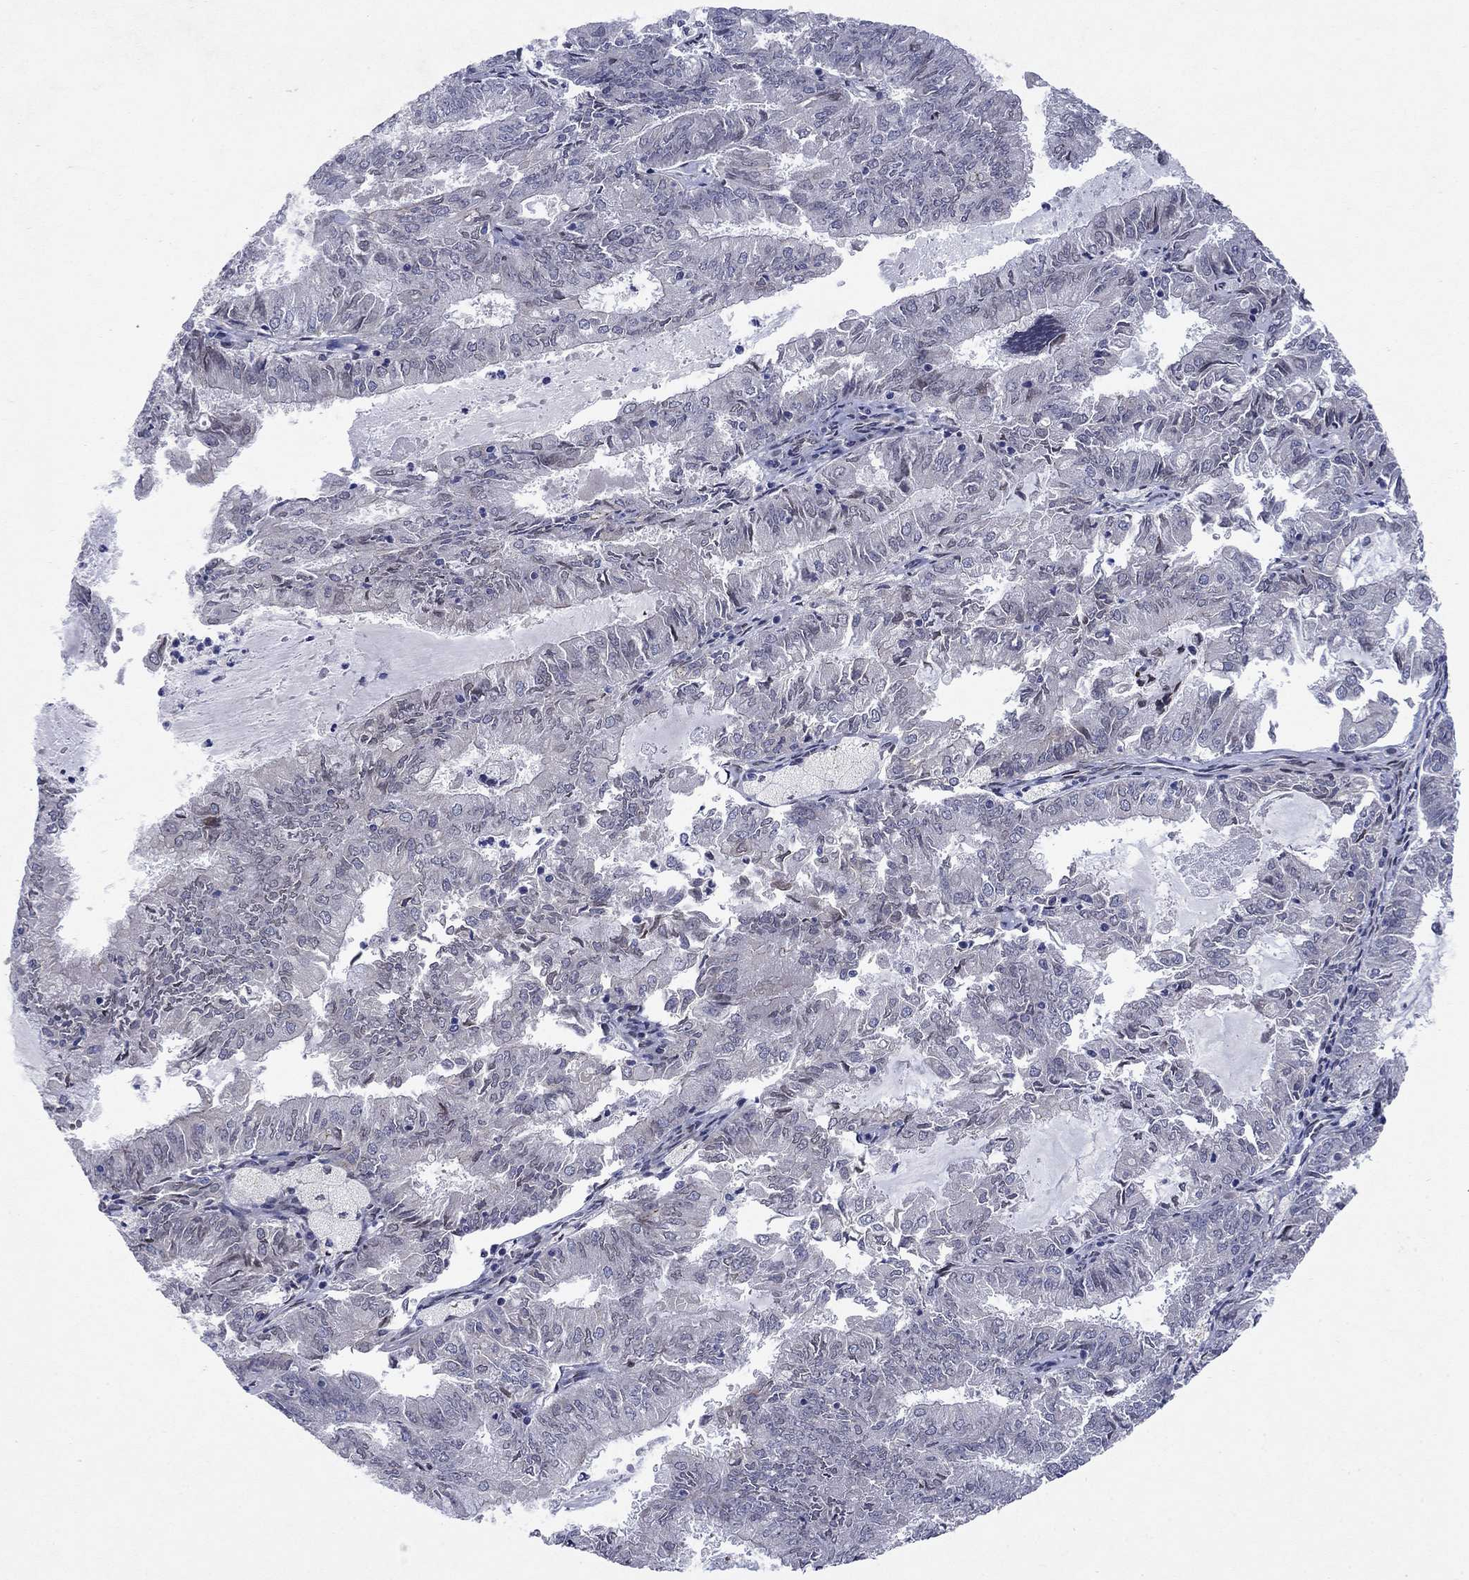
{"staining": {"intensity": "negative", "quantity": "none", "location": "none"}, "tissue": "endometrial cancer", "cell_type": "Tumor cells", "image_type": "cancer", "snomed": [{"axis": "morphology", "description": "Adenocarcinoma, NOS"}, {"axis": "topography", "description": "Endometrium"}], "caption": "Immunohistochemical staining of endometrial adenocarcinoma exhibits no significant expression in tumor cells.", "gene": "EMC9", "patient": {"sex": "female", "age": 57}}